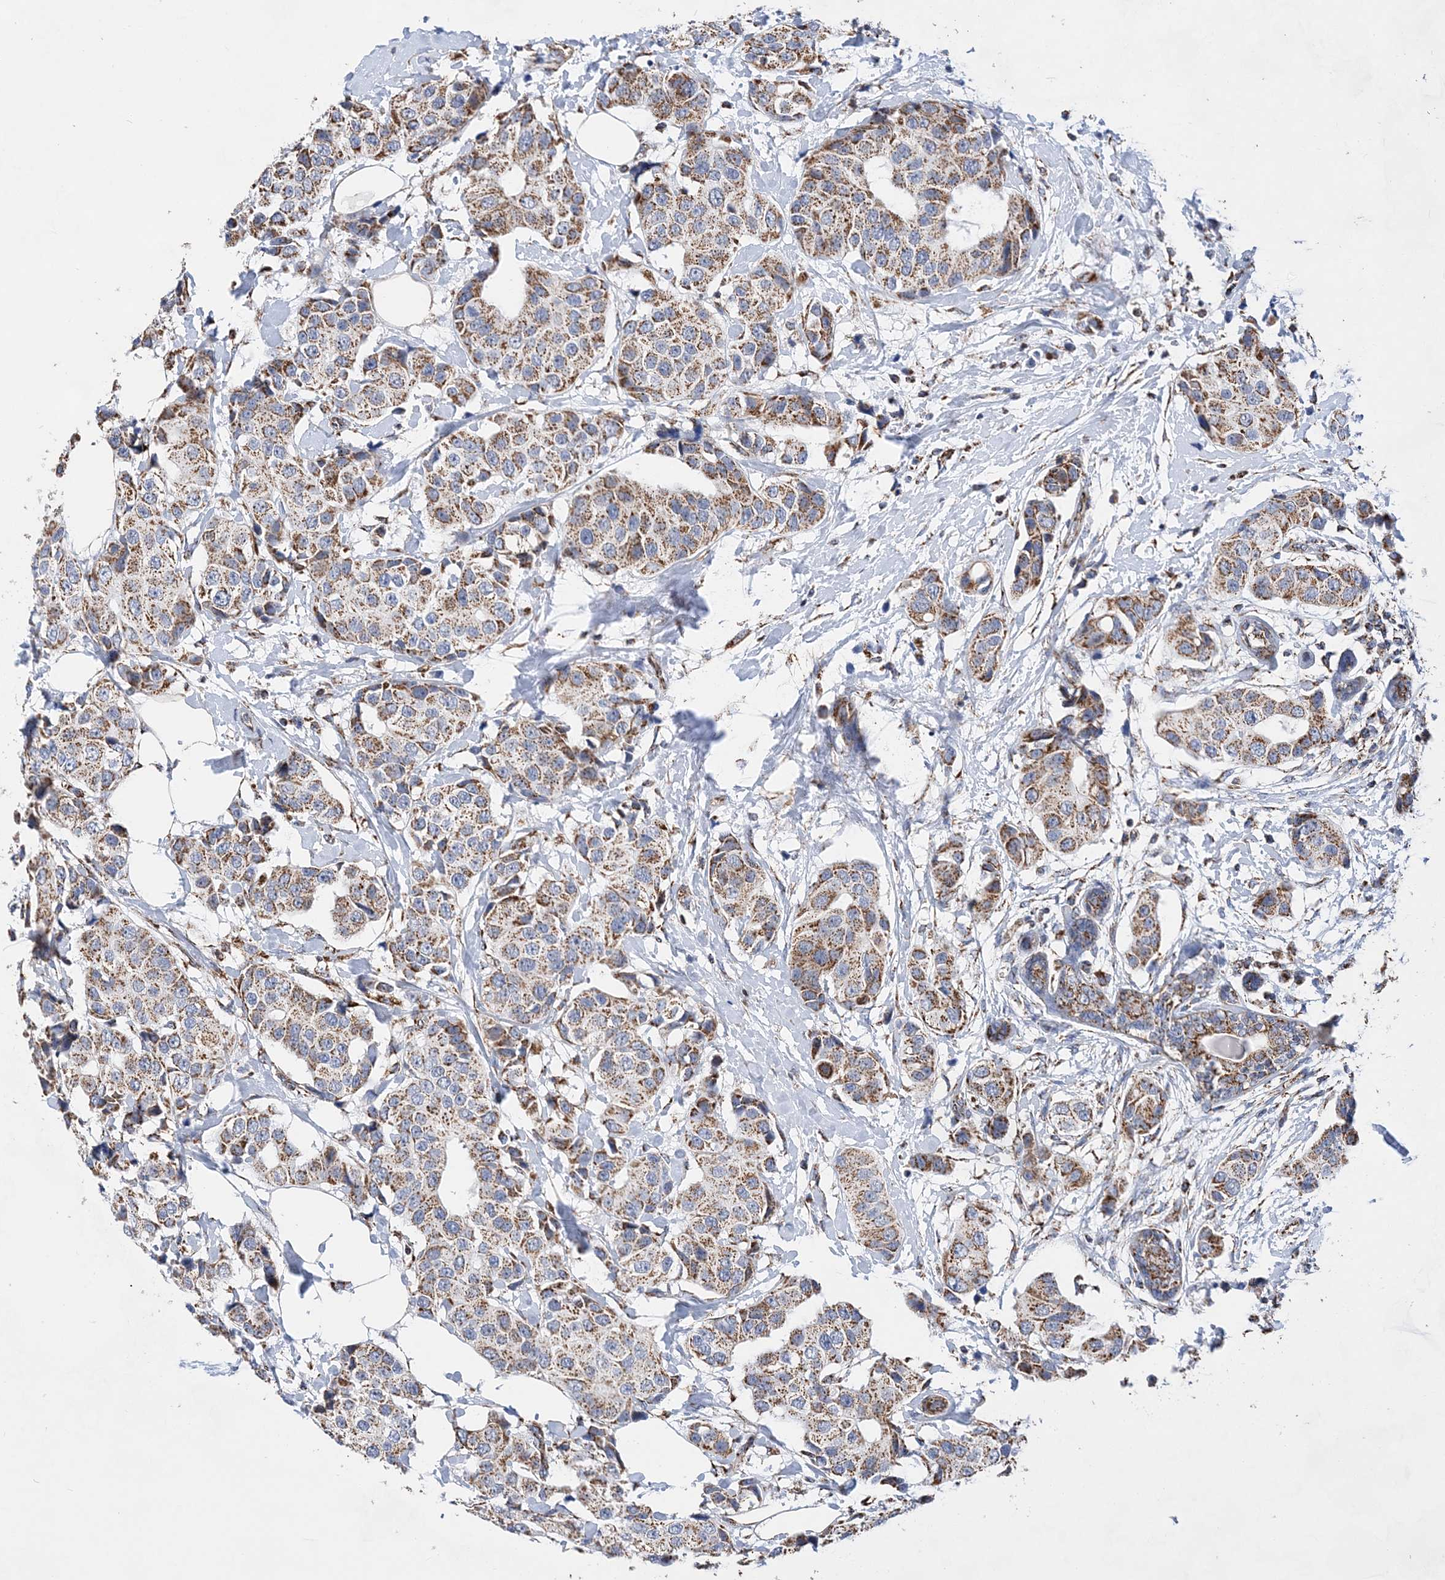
{"staining": {"intensity": "moderate", "quantity": ">75%", "location": "cytoplasmic/membranous"}, "tissue": "breast cancer", "cell_type": "Tumor cells", "image_type": "cancer", "snomed": [{"axis": "morphology", "description": "Normal tissue, NOS"}, {"axis": "morphology", "description": "Duct carcinoma"}, {"axis": "topography", "description": "Breast"}], "caption": "Infiltrating ductal carcinoma (breast) stained with IHC demonstrates moderate cytoplasmic/membranous positivity in approximately >75% of tumor cells.", "gene": "ACOT9", "patient": {"sex": "female", "age": 39}}